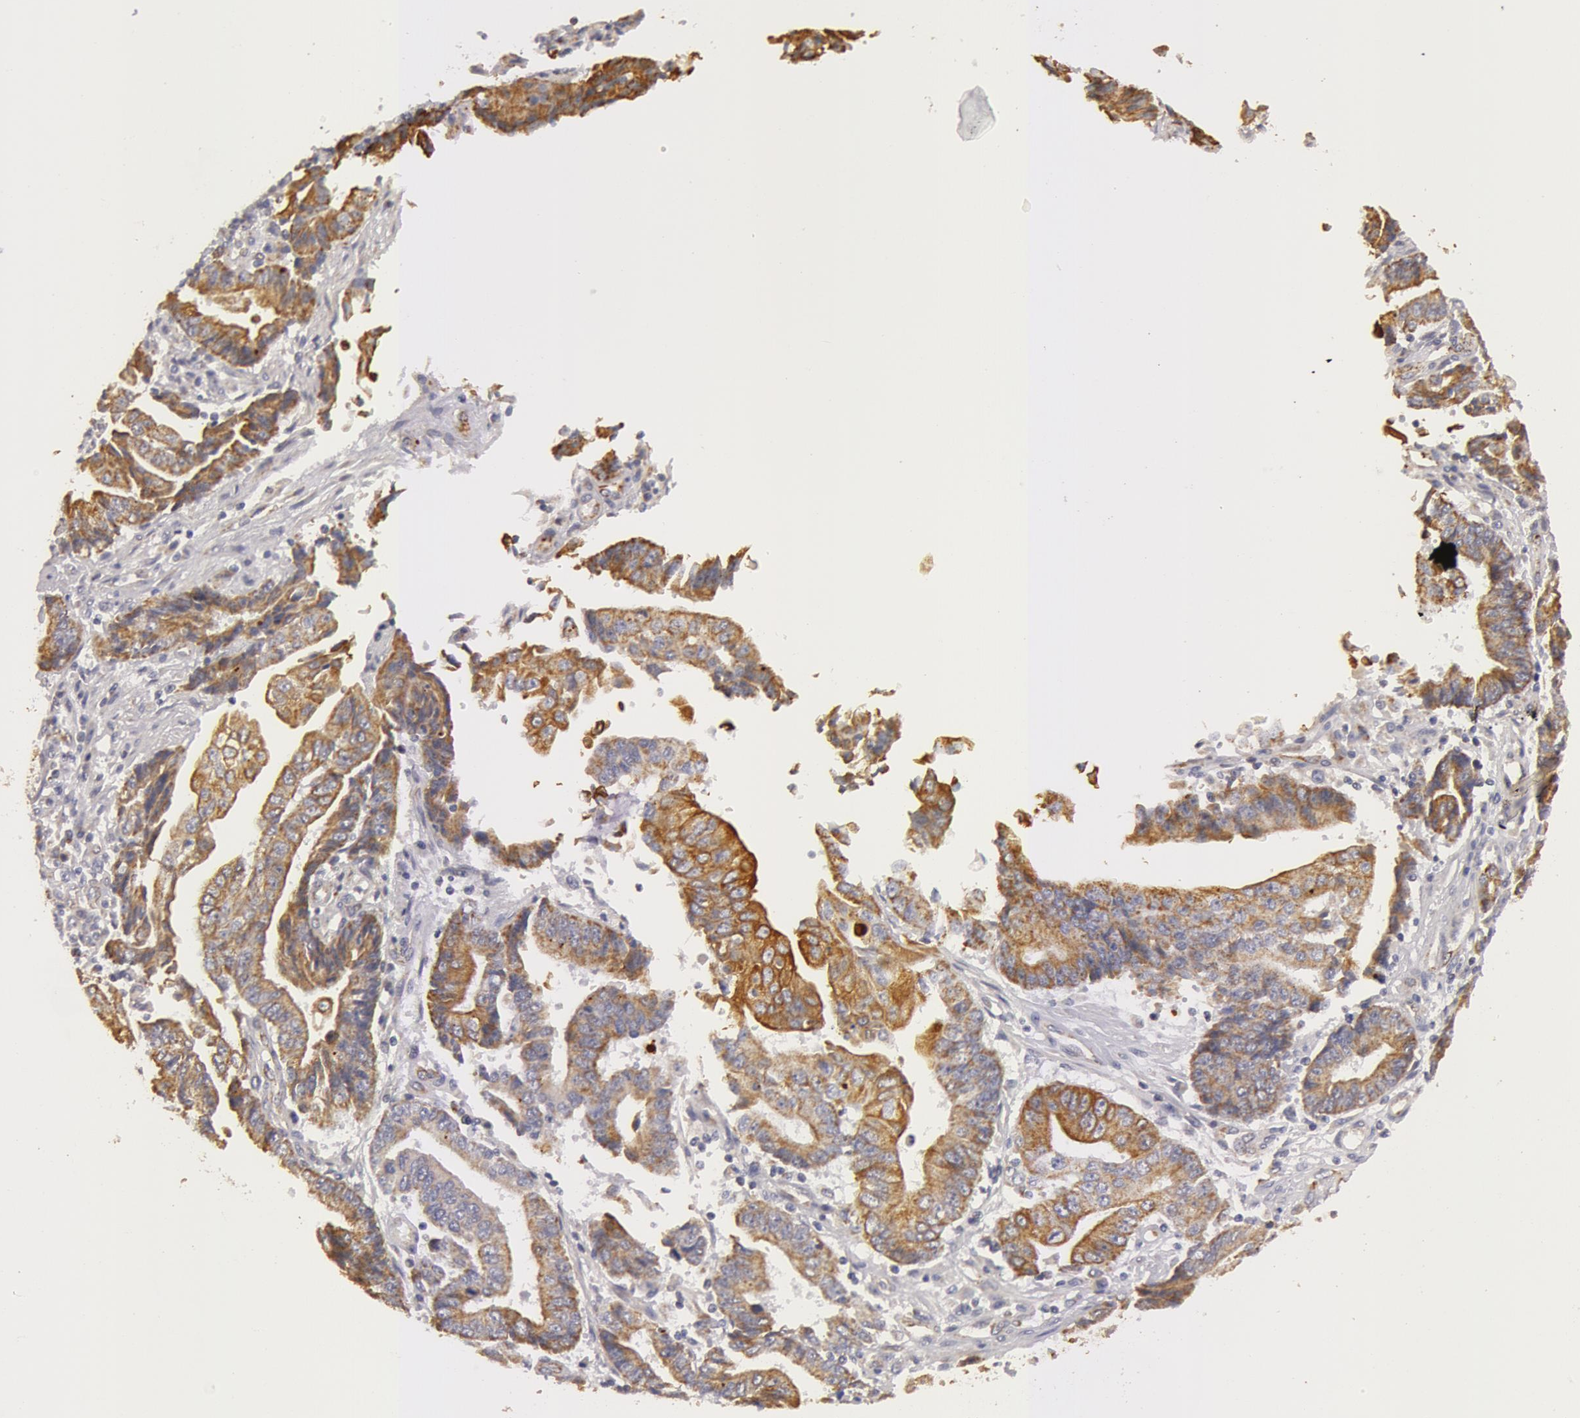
{"staining": {"intensity": "moderate", "quantity": ">75%", "location": "cytoplasmic/membranous"}, "tissue": "endometrial cancer", "cell_type": "Tumor cells", "image_type": "cancer", "snomed": [{"axis": "morphology", "description": "Adenocarcinoma, NOS"}, {"axis": "topography", "description": "Endometrium"}], "caption": "An IHC image of neoplastic tissue is shown. Protein staining in brown shows moderate cytoplasmic/membranous positivity in adenocarcinoma (endometrial) within tumor cells.", "gene": "KRT18", "patient": {"sex": "female", "age": 75}}